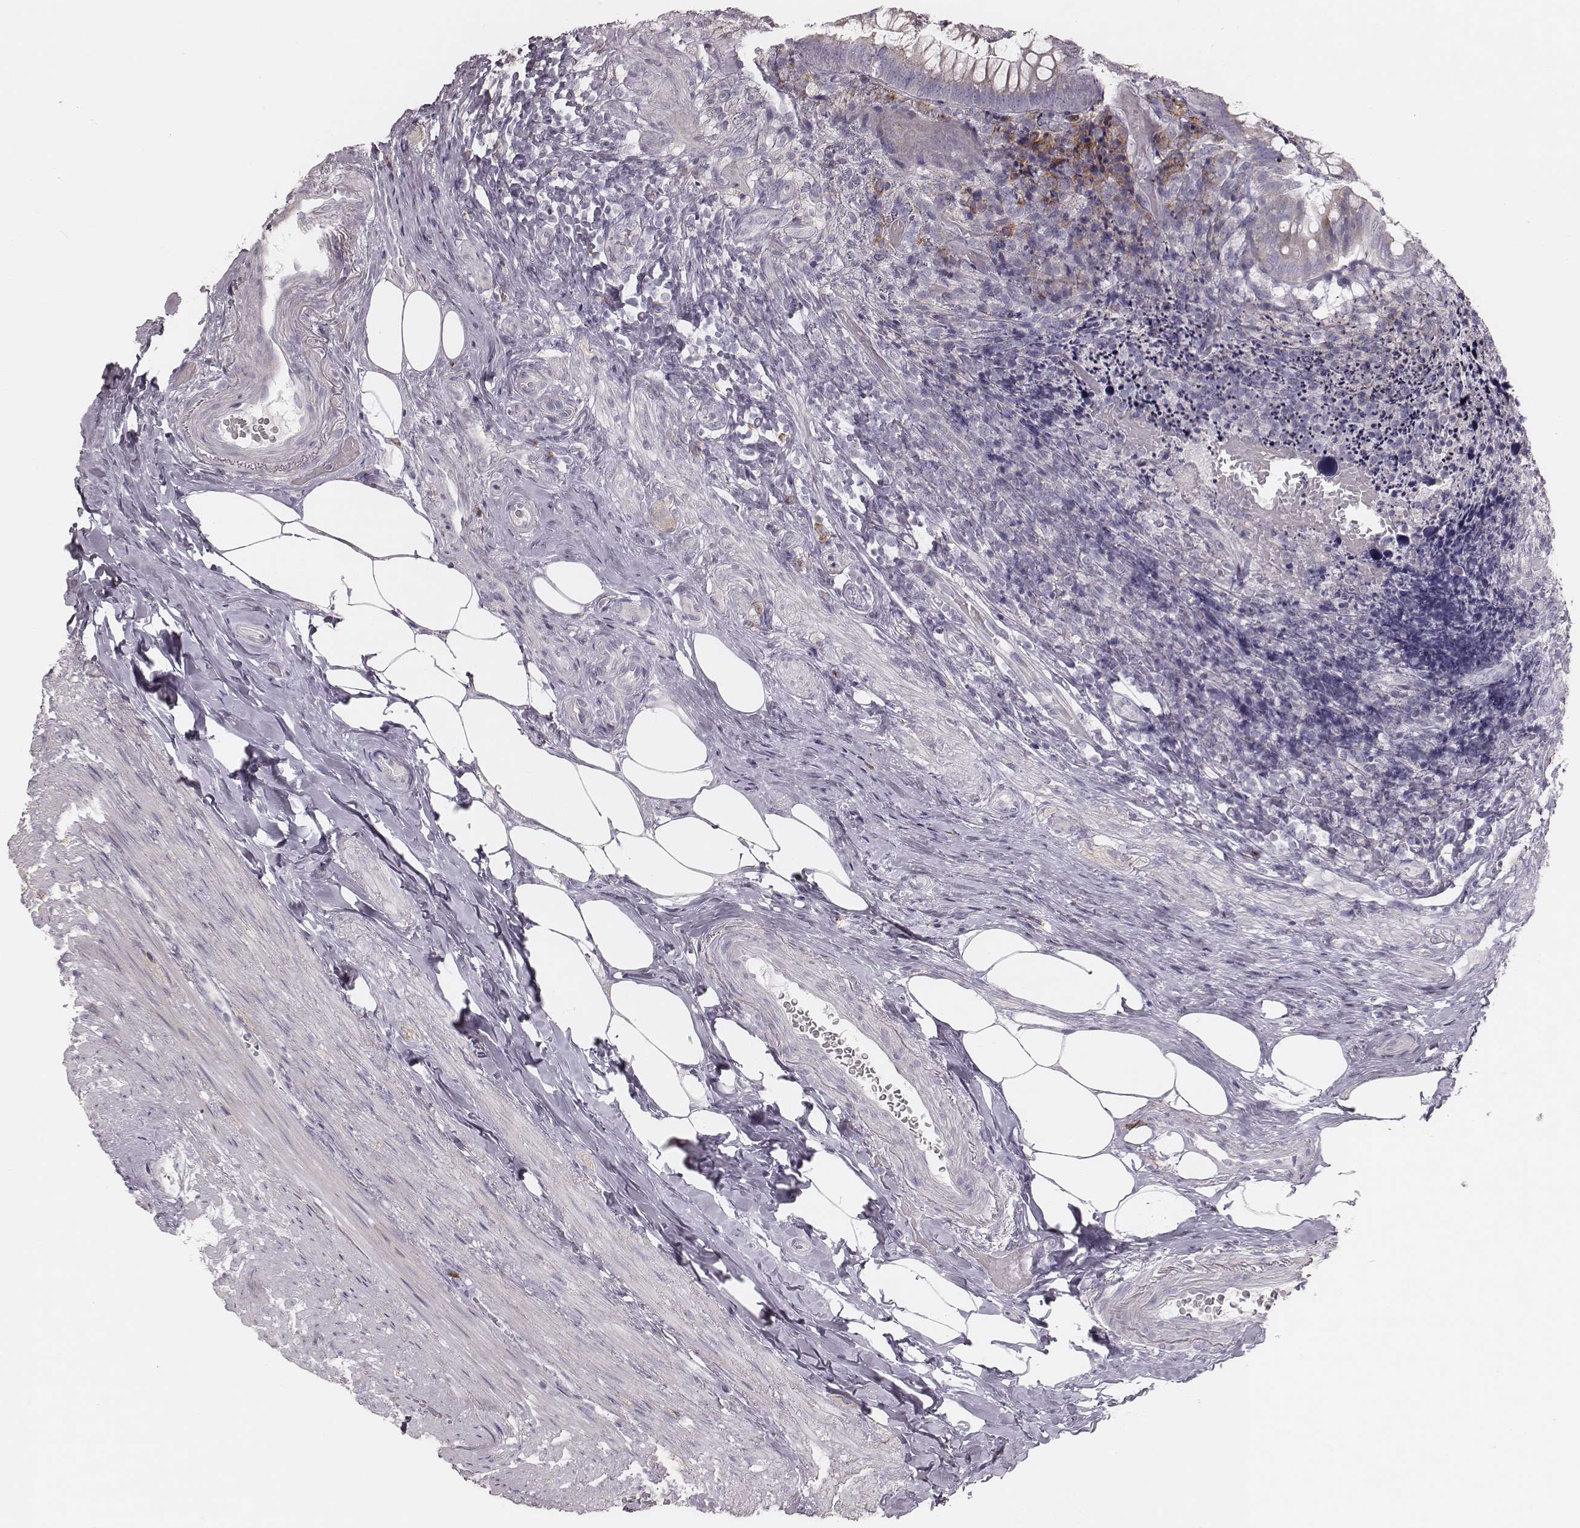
{"staining": {"intensity": "negative", "quantity": "none", "location": "none"}, "tissue": "appendix", "cell_type": "Glandular cells", "image_type": "normal", "snomed": [{"axis": "morphology", "description": "Normal tissue, NOS"}, {"axis": "topography", "description": "Appendix"}], "caption": "Immunohistochemistry (IHC) image of normal human appendix stained for a protein (brown), which displays no positivity in glandular cells. (Brightfield microscopy of DAB IHC at high magnification).", "gene": "KIF5C", "patient": {"sex": "male", "age": 47}}